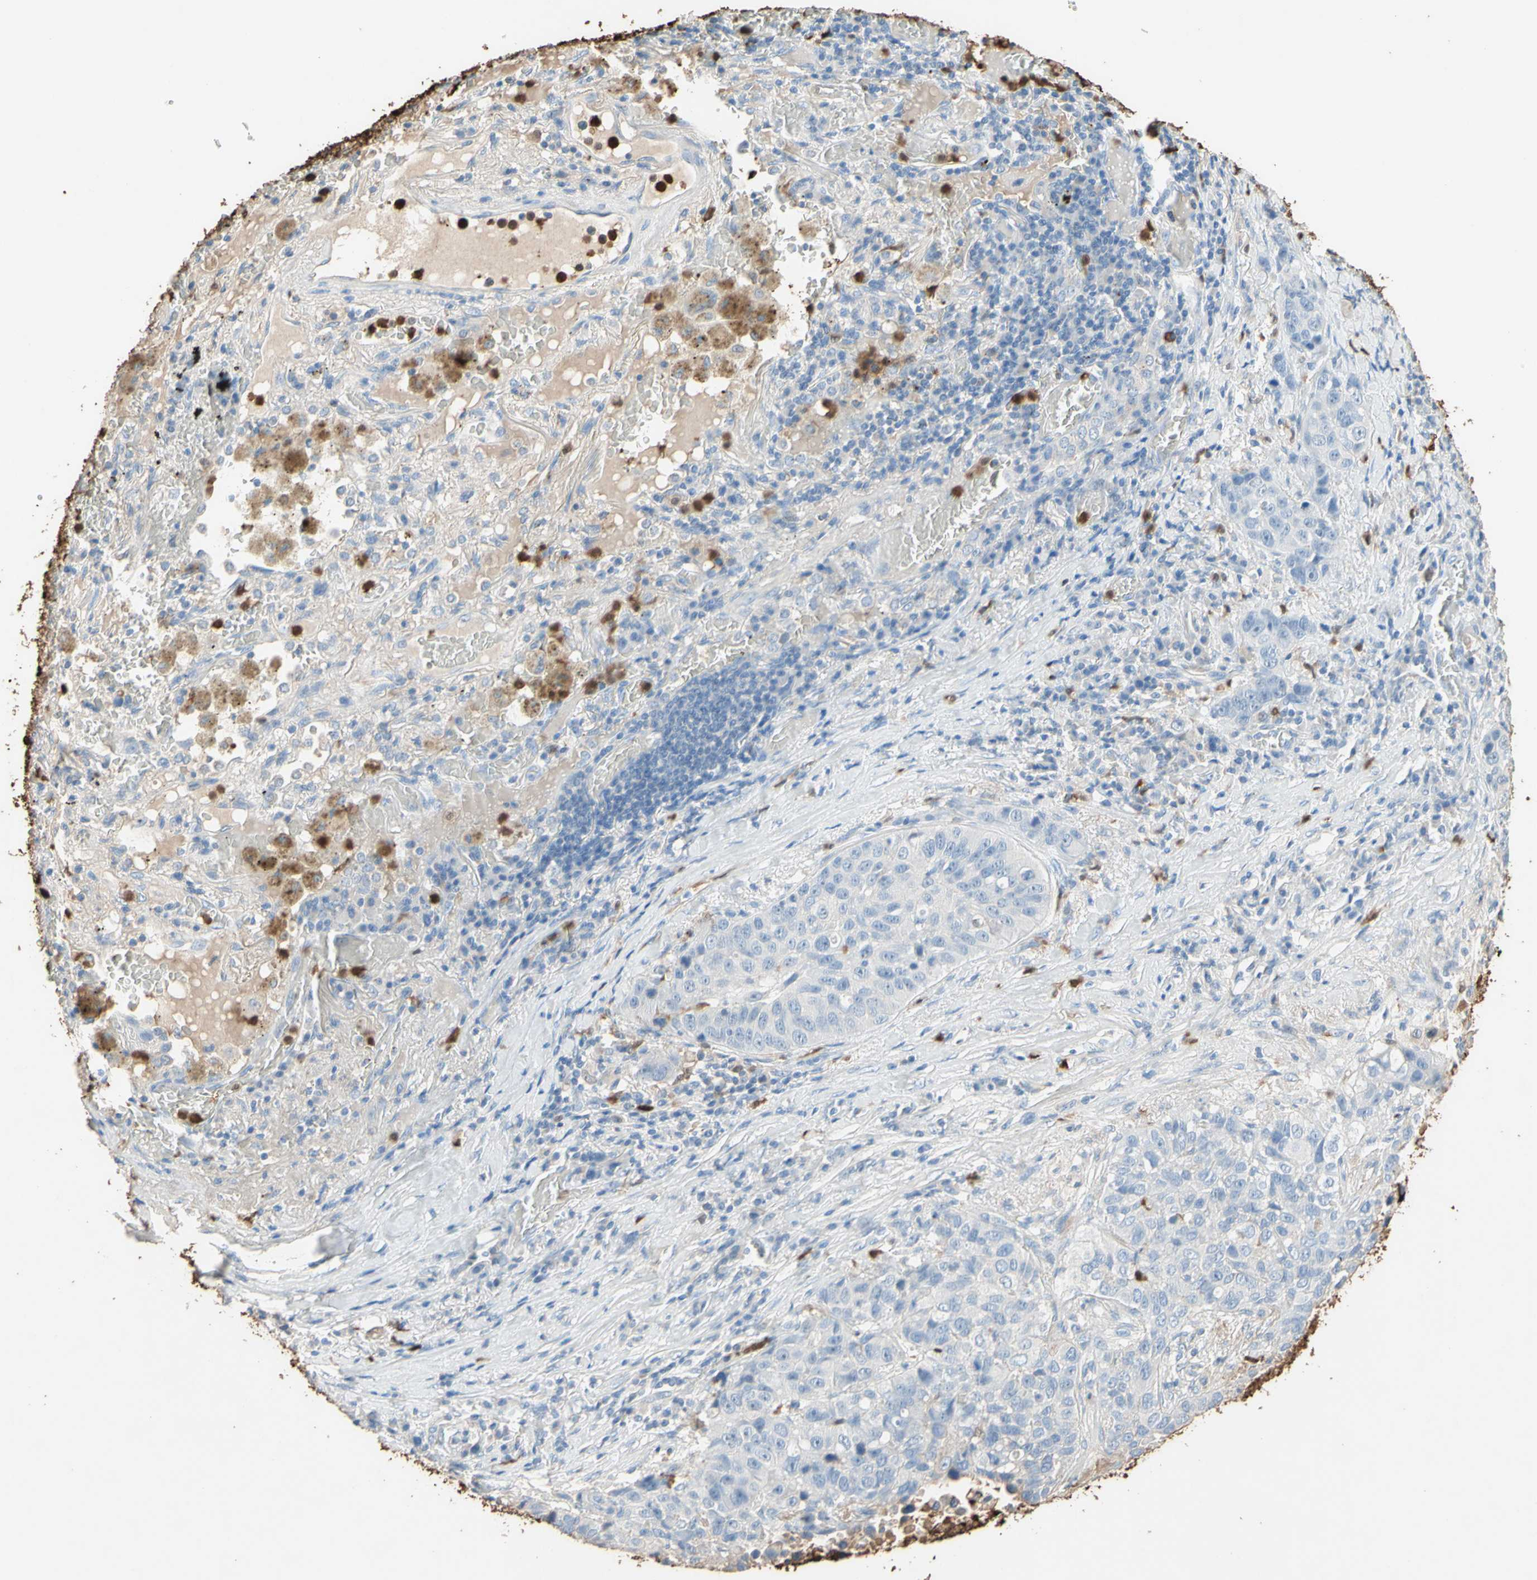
{"staining": {"intensity": "negative", "quantity": "none", "location": "none"}, "tissue": "lung cancer", "cell_type": "Tumor cells", "image_type": "cancer", "snomed": [{"axis": "morphology", "description": "Squamous cell carcinoma, NOS"}, {"axis": "topography", "description": "Lung"}], "caption": "Lung cancer was stained to show a protein in brown. There is no significant expression in tumor cells.", "gene": "NFKBIZ", "patient": {"sex": "male", "age": 57}}